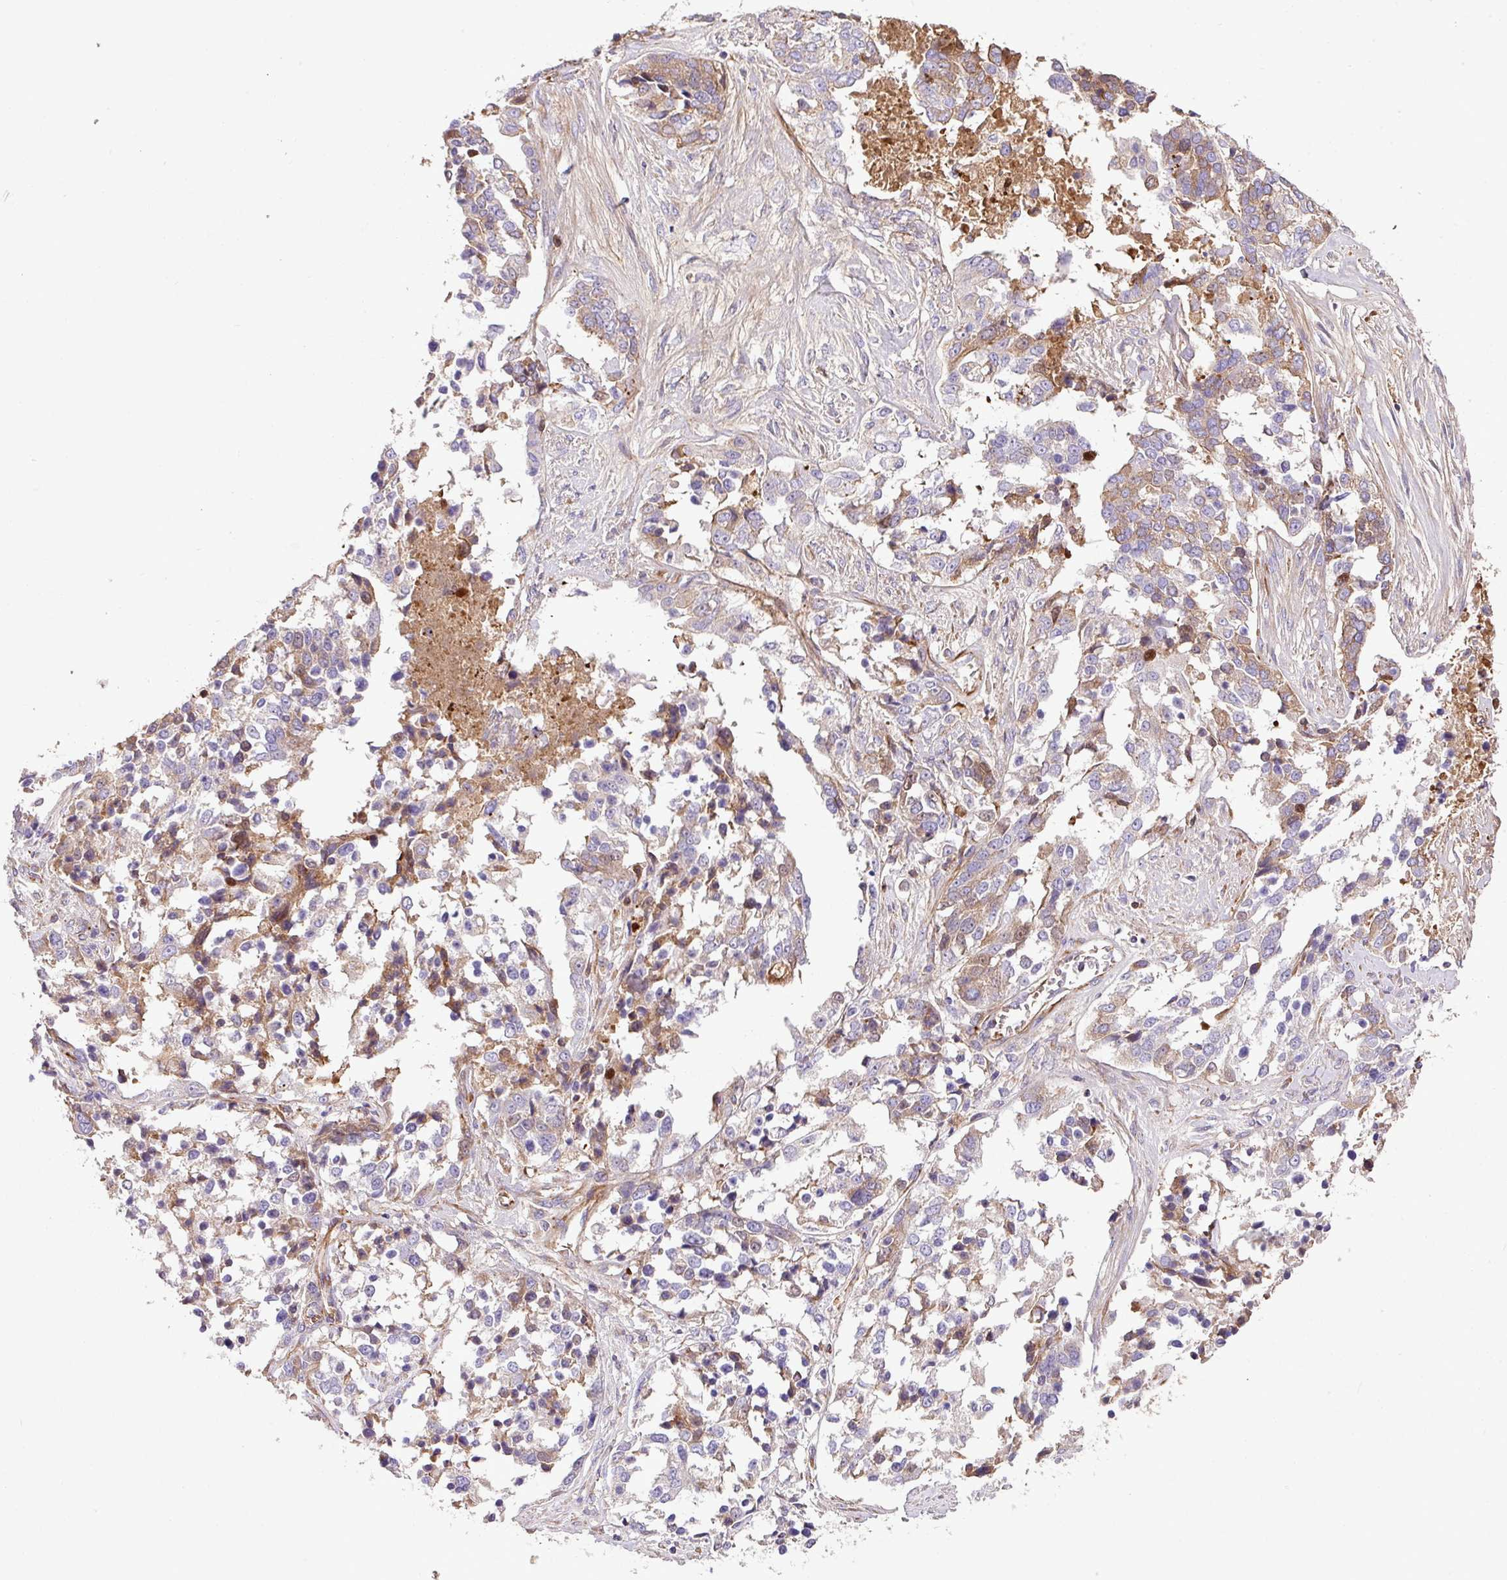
{"staining": {"intensity": "weak", "quantity": "25%-75%", "location": "cytoplasmic/membranous"}, "tissue": "ovarian cancer", "cell_type": "Tumor cells", "image_type": "cancer", "snomed": [{"axis": "morphology", "description": "Cystadenocarcinoma, serous, NOS"}, {"axis": "topography", "description": "Ovary"}], "caption": "Immunohistochemistry (IHC) (DAB) staining of human serous cystadenocarcinoma (ovarian) reveals weak cytoplasmic/membranous protein expression in about 25%-75% of tumor cells.", "gene": "CTXN2", "patient": {"sex": "female", "age": 44}}